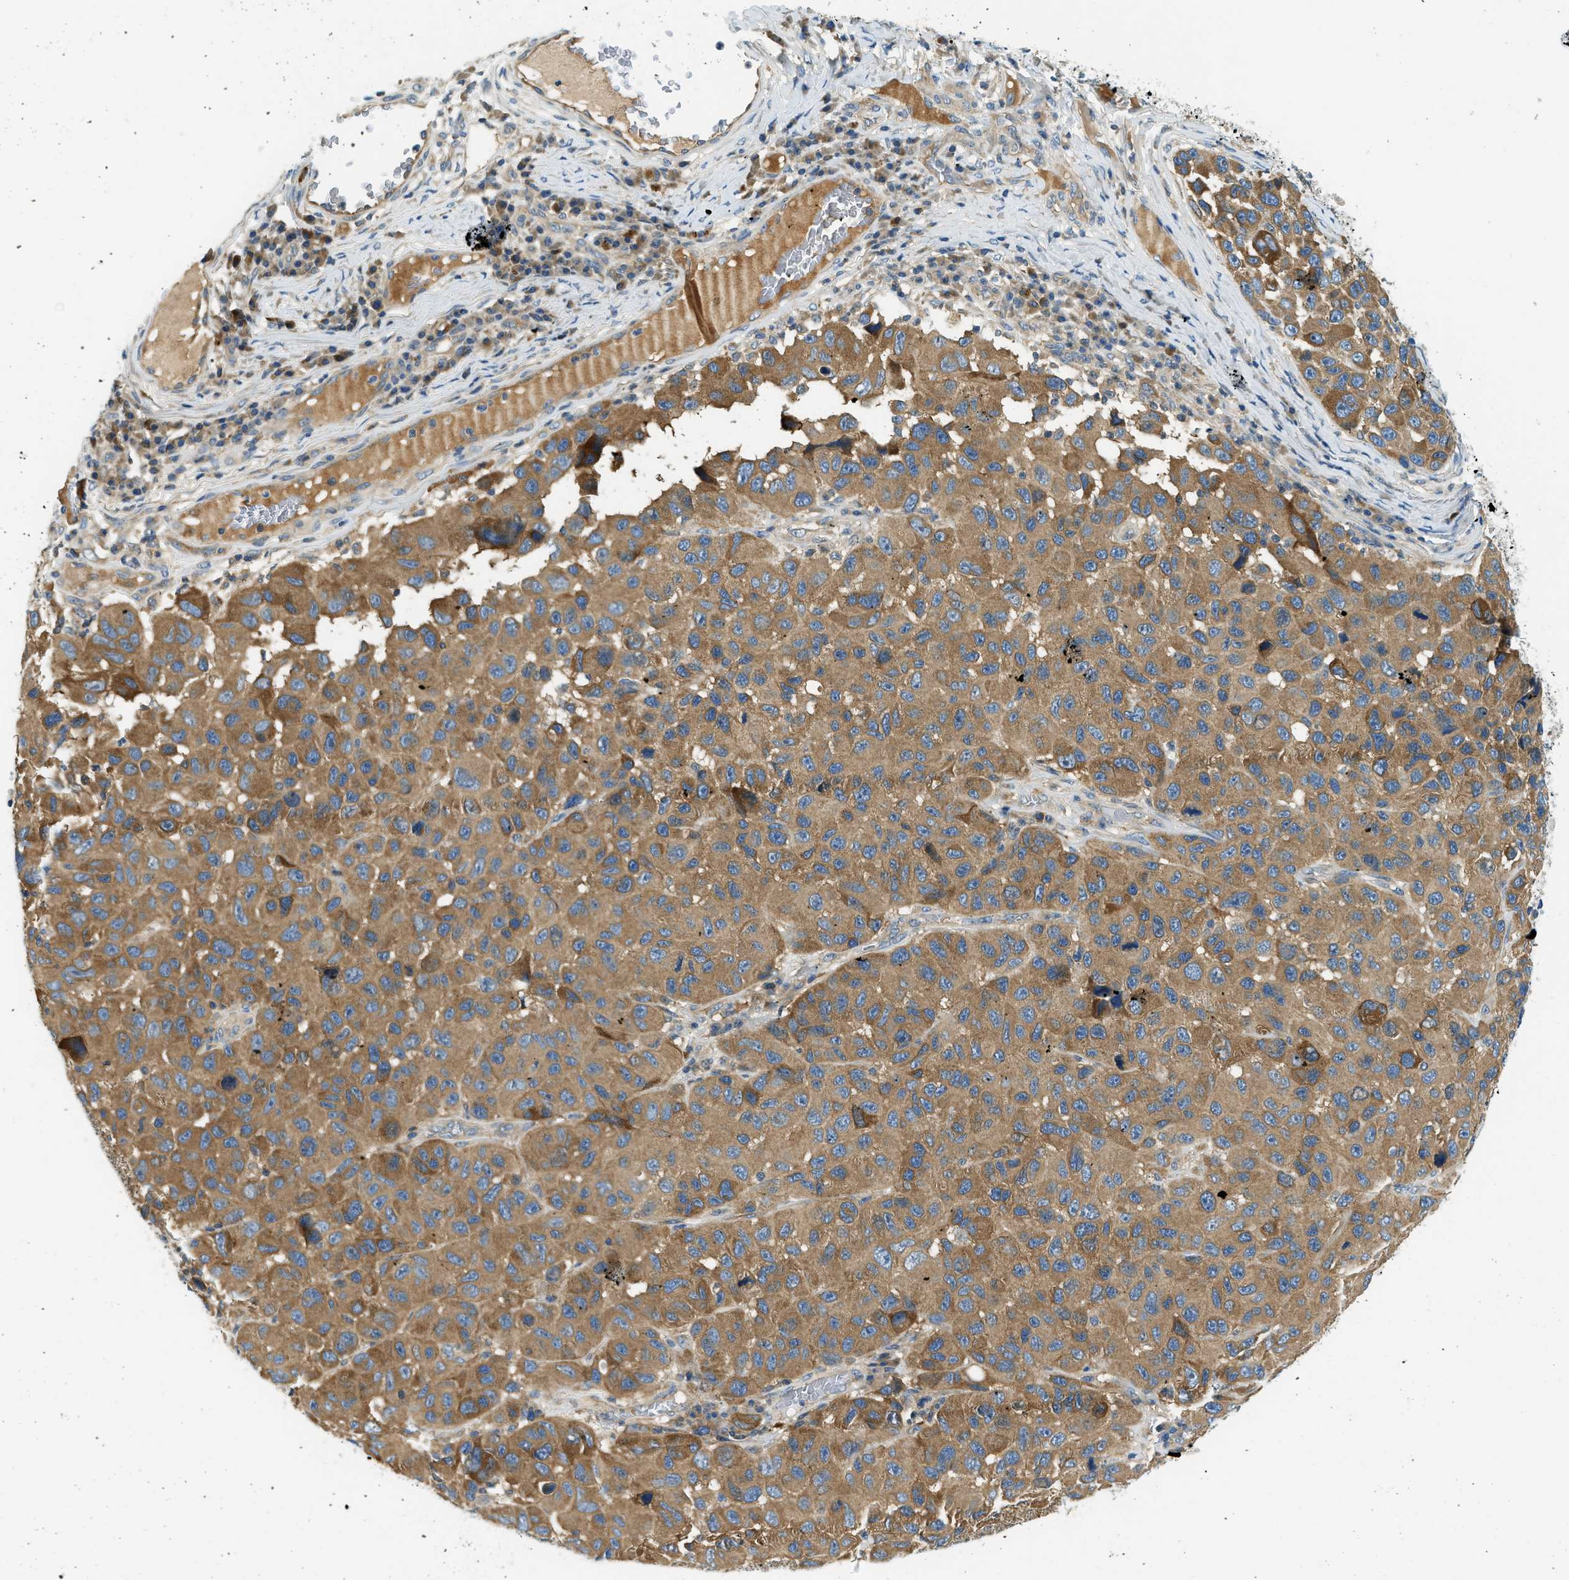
{"staining": {"intensity": "moderate", "quantity": ">75%", "location": "cytoplasmic/membranous"}, "tissue": "melanoma", "cell_type": "Tumor cells", "image_type": "cancer", "snomed": [{"axis": "morphology", "description": "Malignant melanoma, NOS"}, {"axis": "topography", "description": "Skin"}], "caption": "Immunohistochemistry of human melanoma exhibits medium levels of moderate cytoplasmic/membranous expression in approximately >75% of tumor cells.", "gene": "KCNK1", "patient": {"sex": "male", "age": 53}}